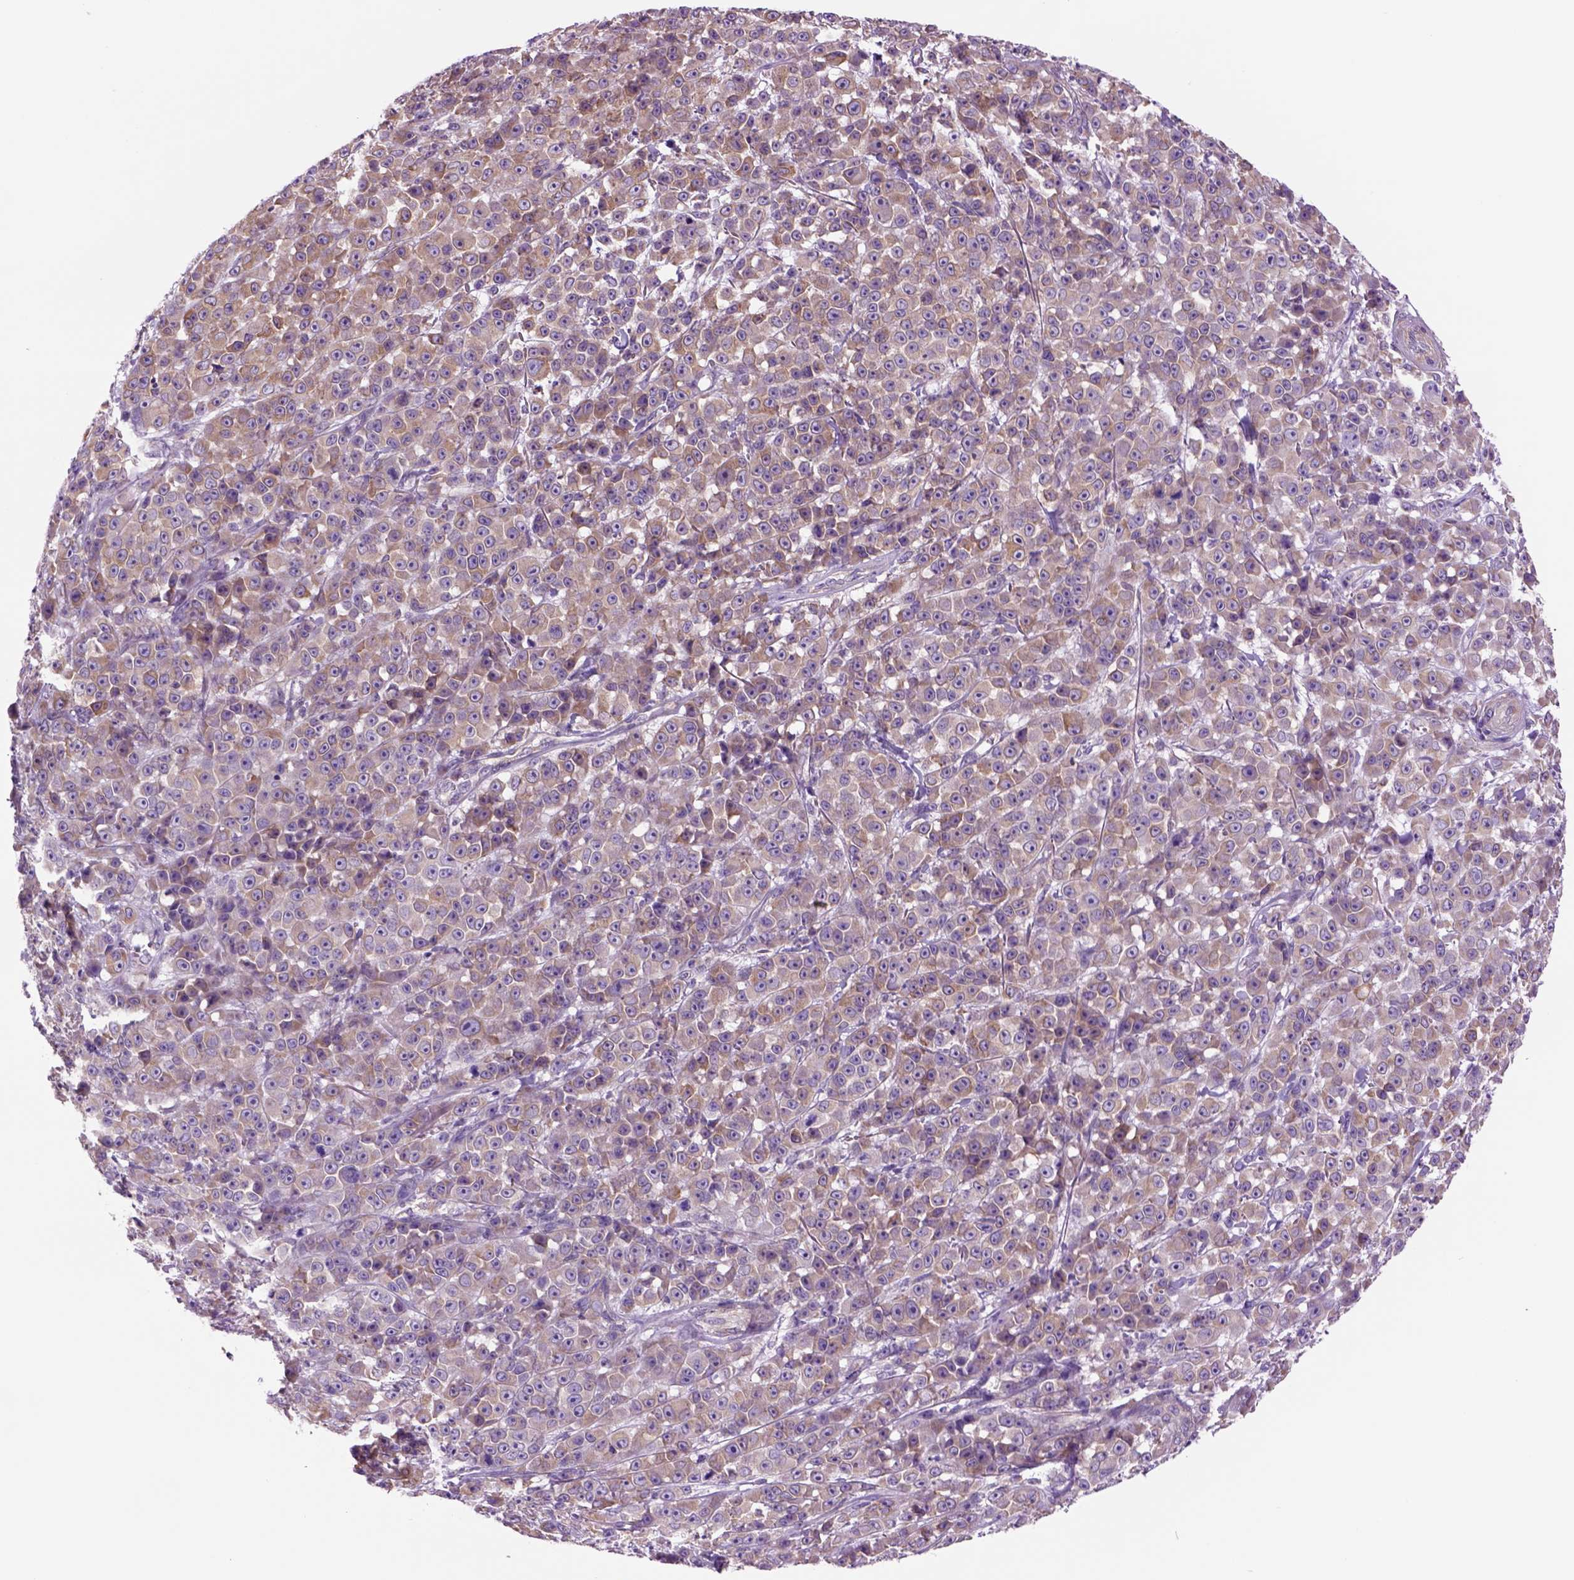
{"staining": {"intensity": "weak", "quantity": ">75%", "location": "cytoplasmic/membranous"}, "tissue": "melanoma", "cell_type": "Tumor cells", "image_type": "cancer", "snomed": [{"axis": "morphology", "description": "Malignant melanoma, NOS"}, {"axis": "topography", "description": "Skin"}, {"axis": "topography", "description": "Skin of back"}], "caption": "About >75% of tumor cells in human malignant melanoma show weak cytoplasmic/membranous protein positivity as visualized by brown immunohistochemical staining.", "gene": "PIAS3", "patient": {"sex": "male", "age": 91}}